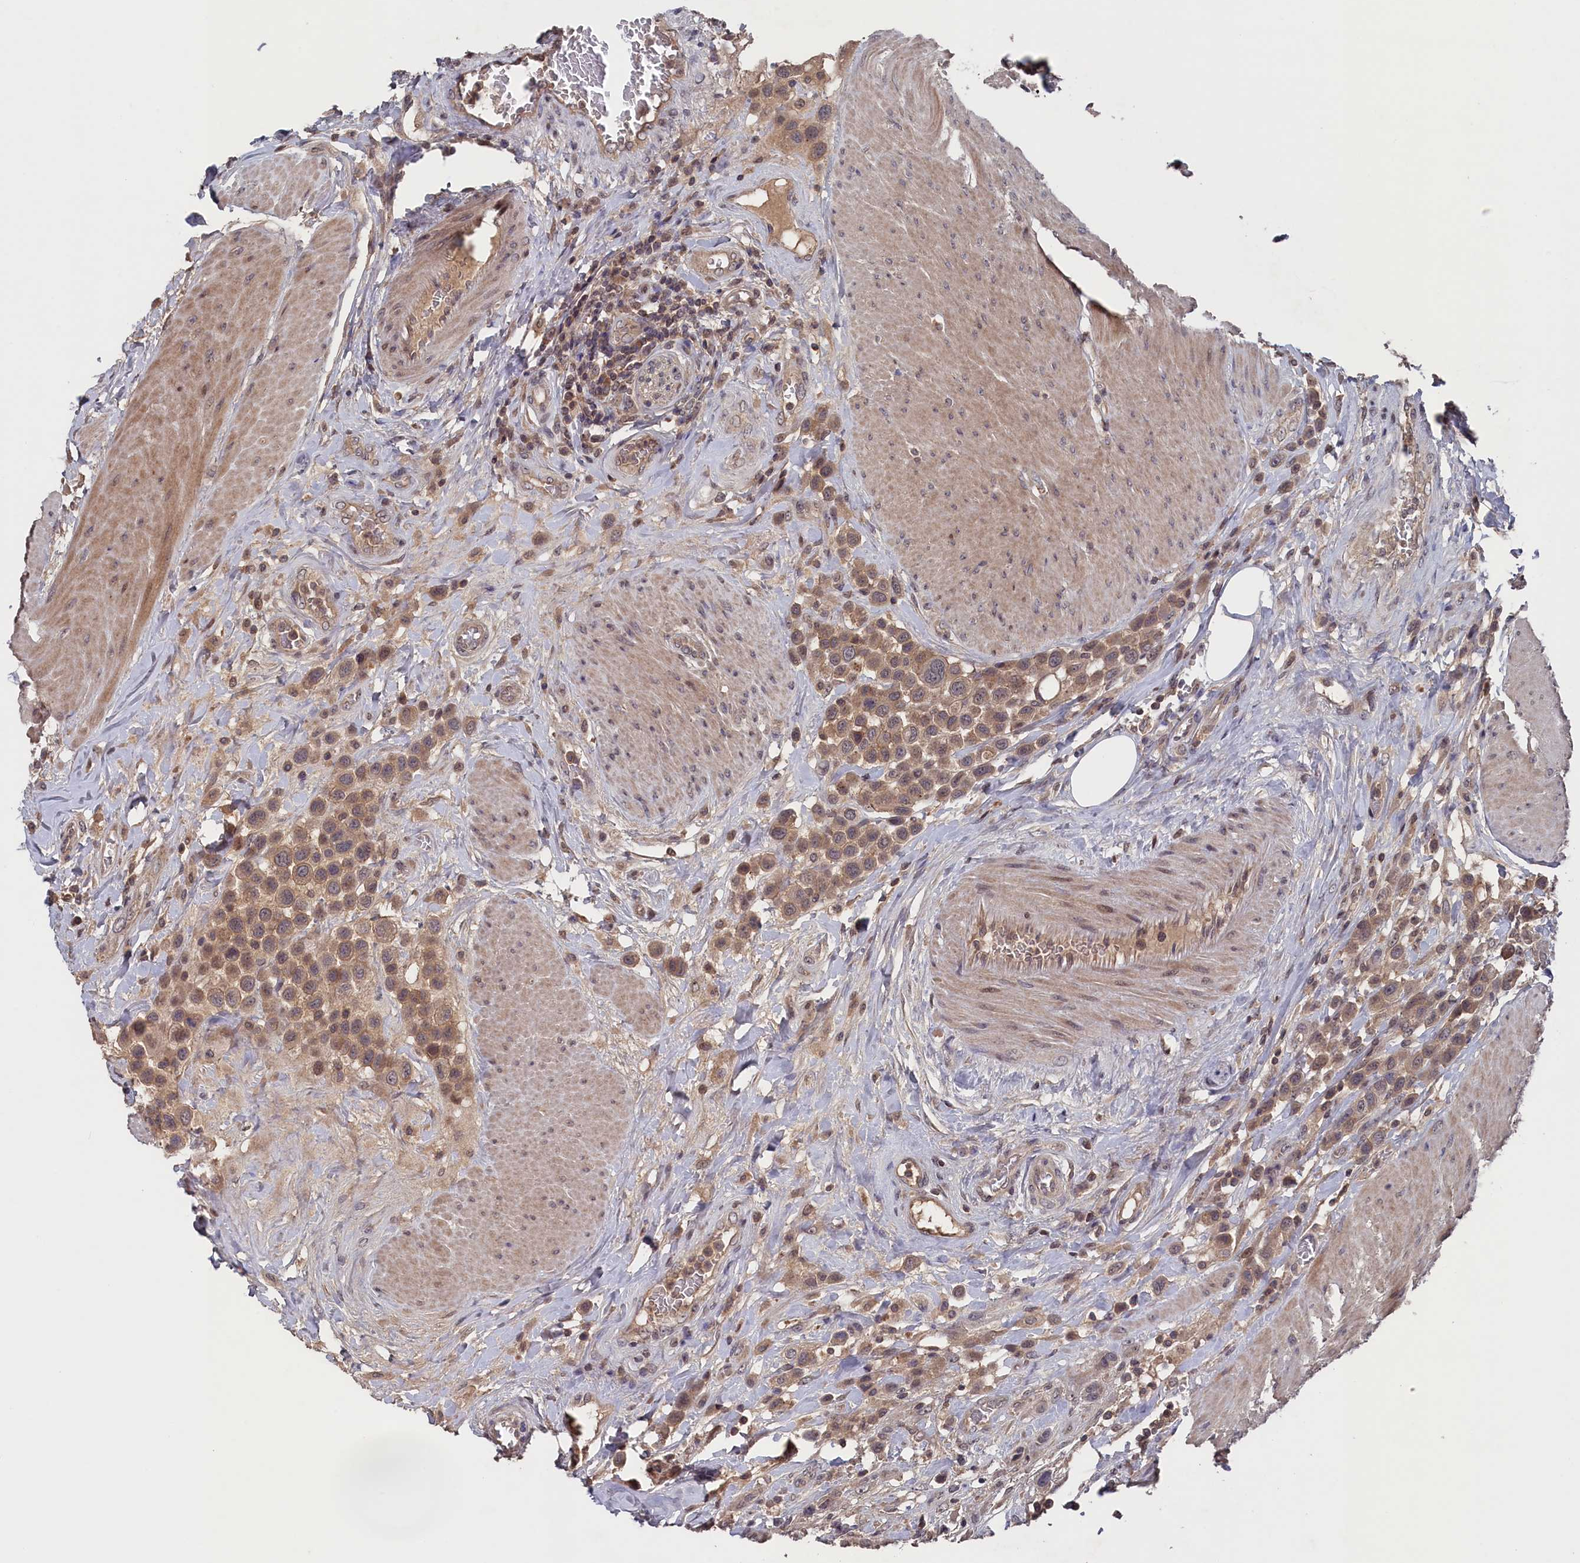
{"staining": {"intensity": "moderate", "quantity": ">75%", "location": "cytoplasmic/membranous"}, "tissue": "urothelial cancer", "cell_type": "Tumor cells", "image_type": "cancer", "snomed": [{"axis": "morphology", "description": "Urothelial carcinoma, High grade"}, {"axis": "topography", "description": "Urinary bladder"}], "caption": "A medium amount of moderate cytoplasmic/membranous expression is seen in about >75% of tumor cells in high-grade urothelial carcinoma tissue.", "gene": "TMC5", "patient": {"sex": "male", "age": 50}}